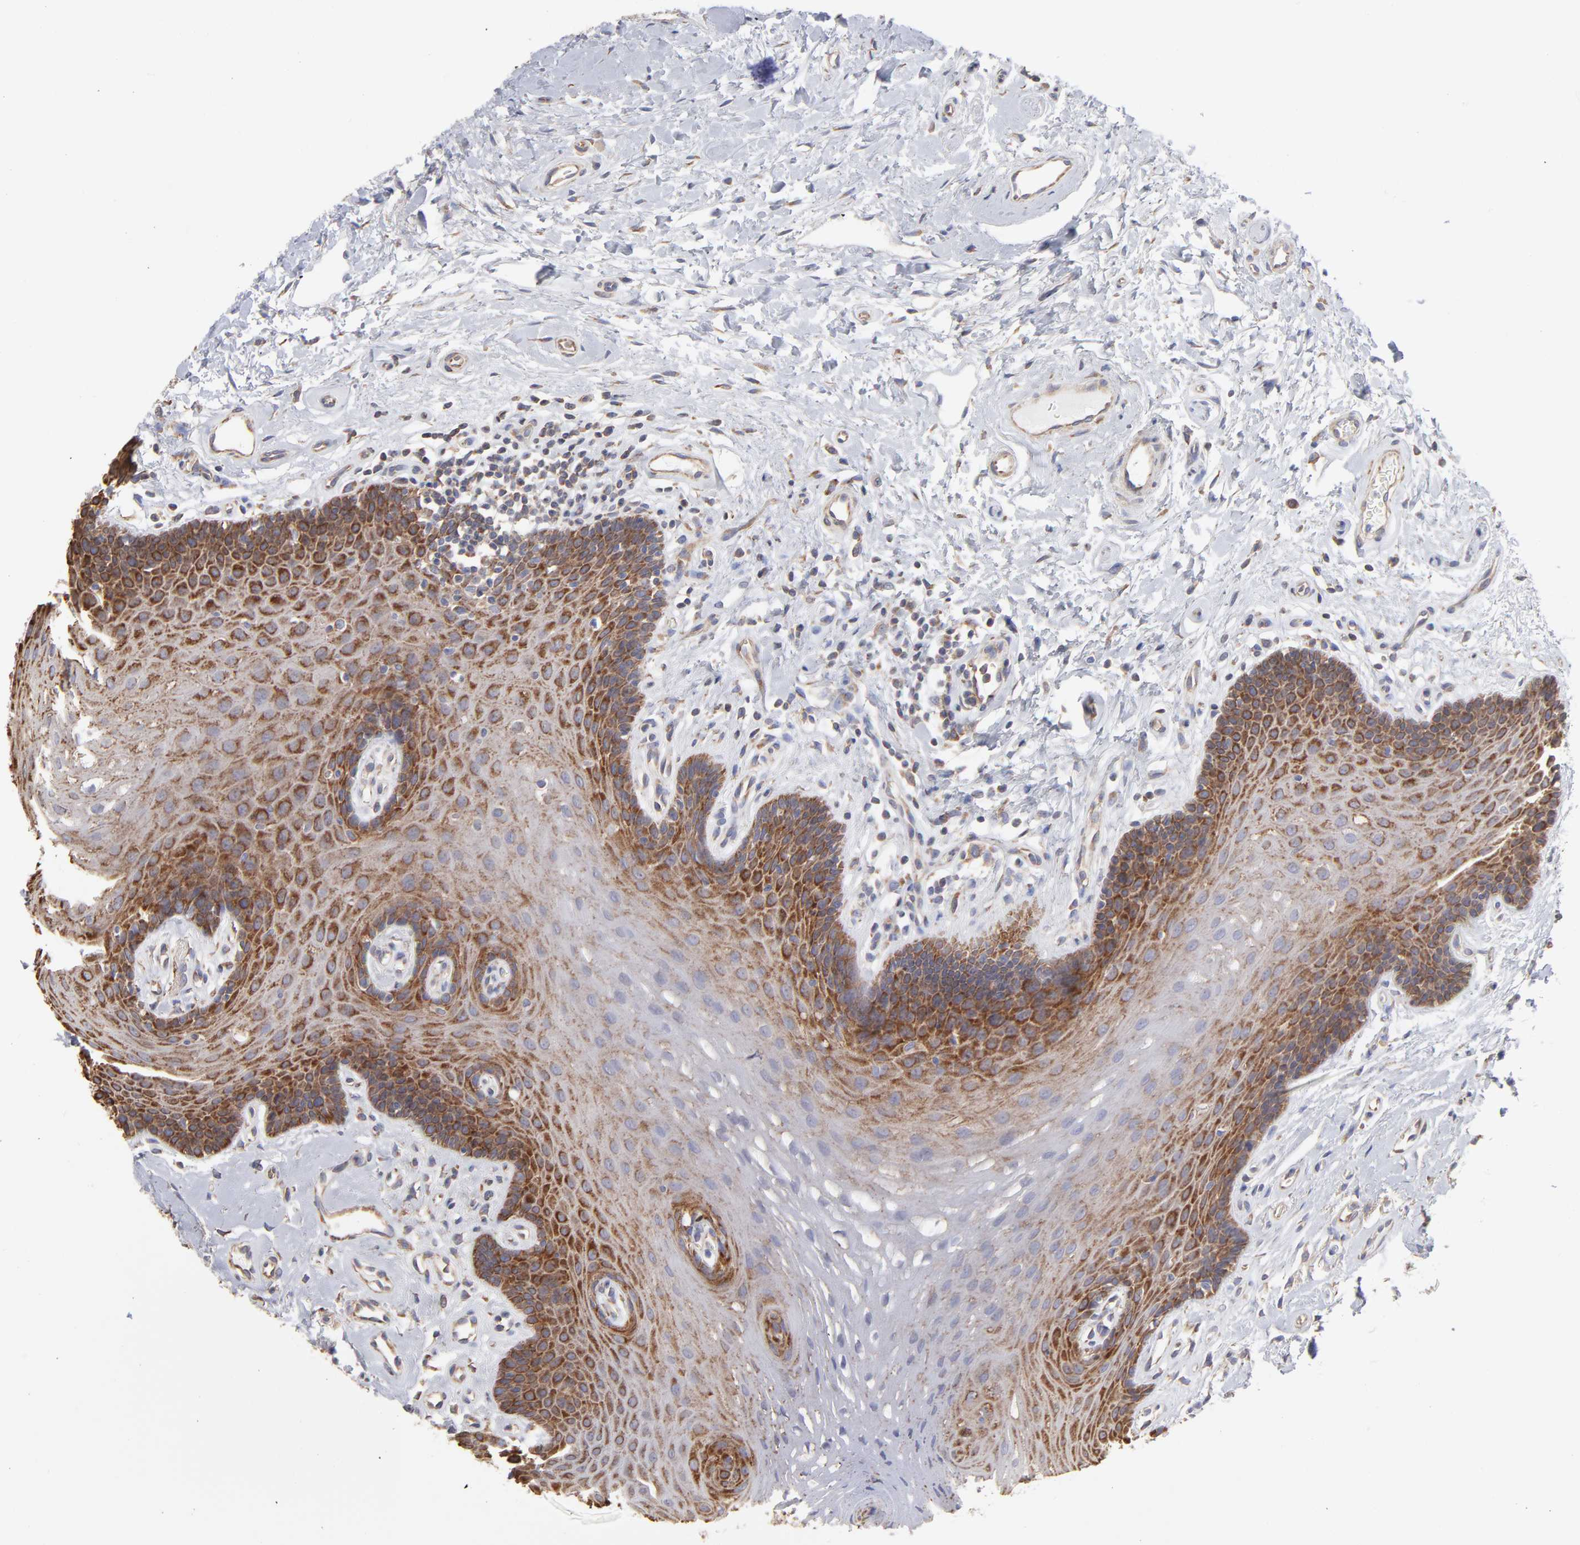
{"staining": {"intensity": "moderate", "quantity": ">75%", "location": "cytoplasmic/membranous"}, "tissue": "oral mucosa", "cell_type": "Squamous epithelial cells", "image_type": "normal", "snomed": [{"axis": "morphology", "description": "Normal tissue, NOS"}, {"axis": "topography", "description": "Oral tissue"}], "caption": "About >75% of squamous epithelial cells in normal human oral mucosa demonstrate moderate cytoplasmic/membranous protein positivity as visualized by brown immunohistochemical staining.", "gene": "RPL3", "patient": {"sex": "male", "age": 62}}